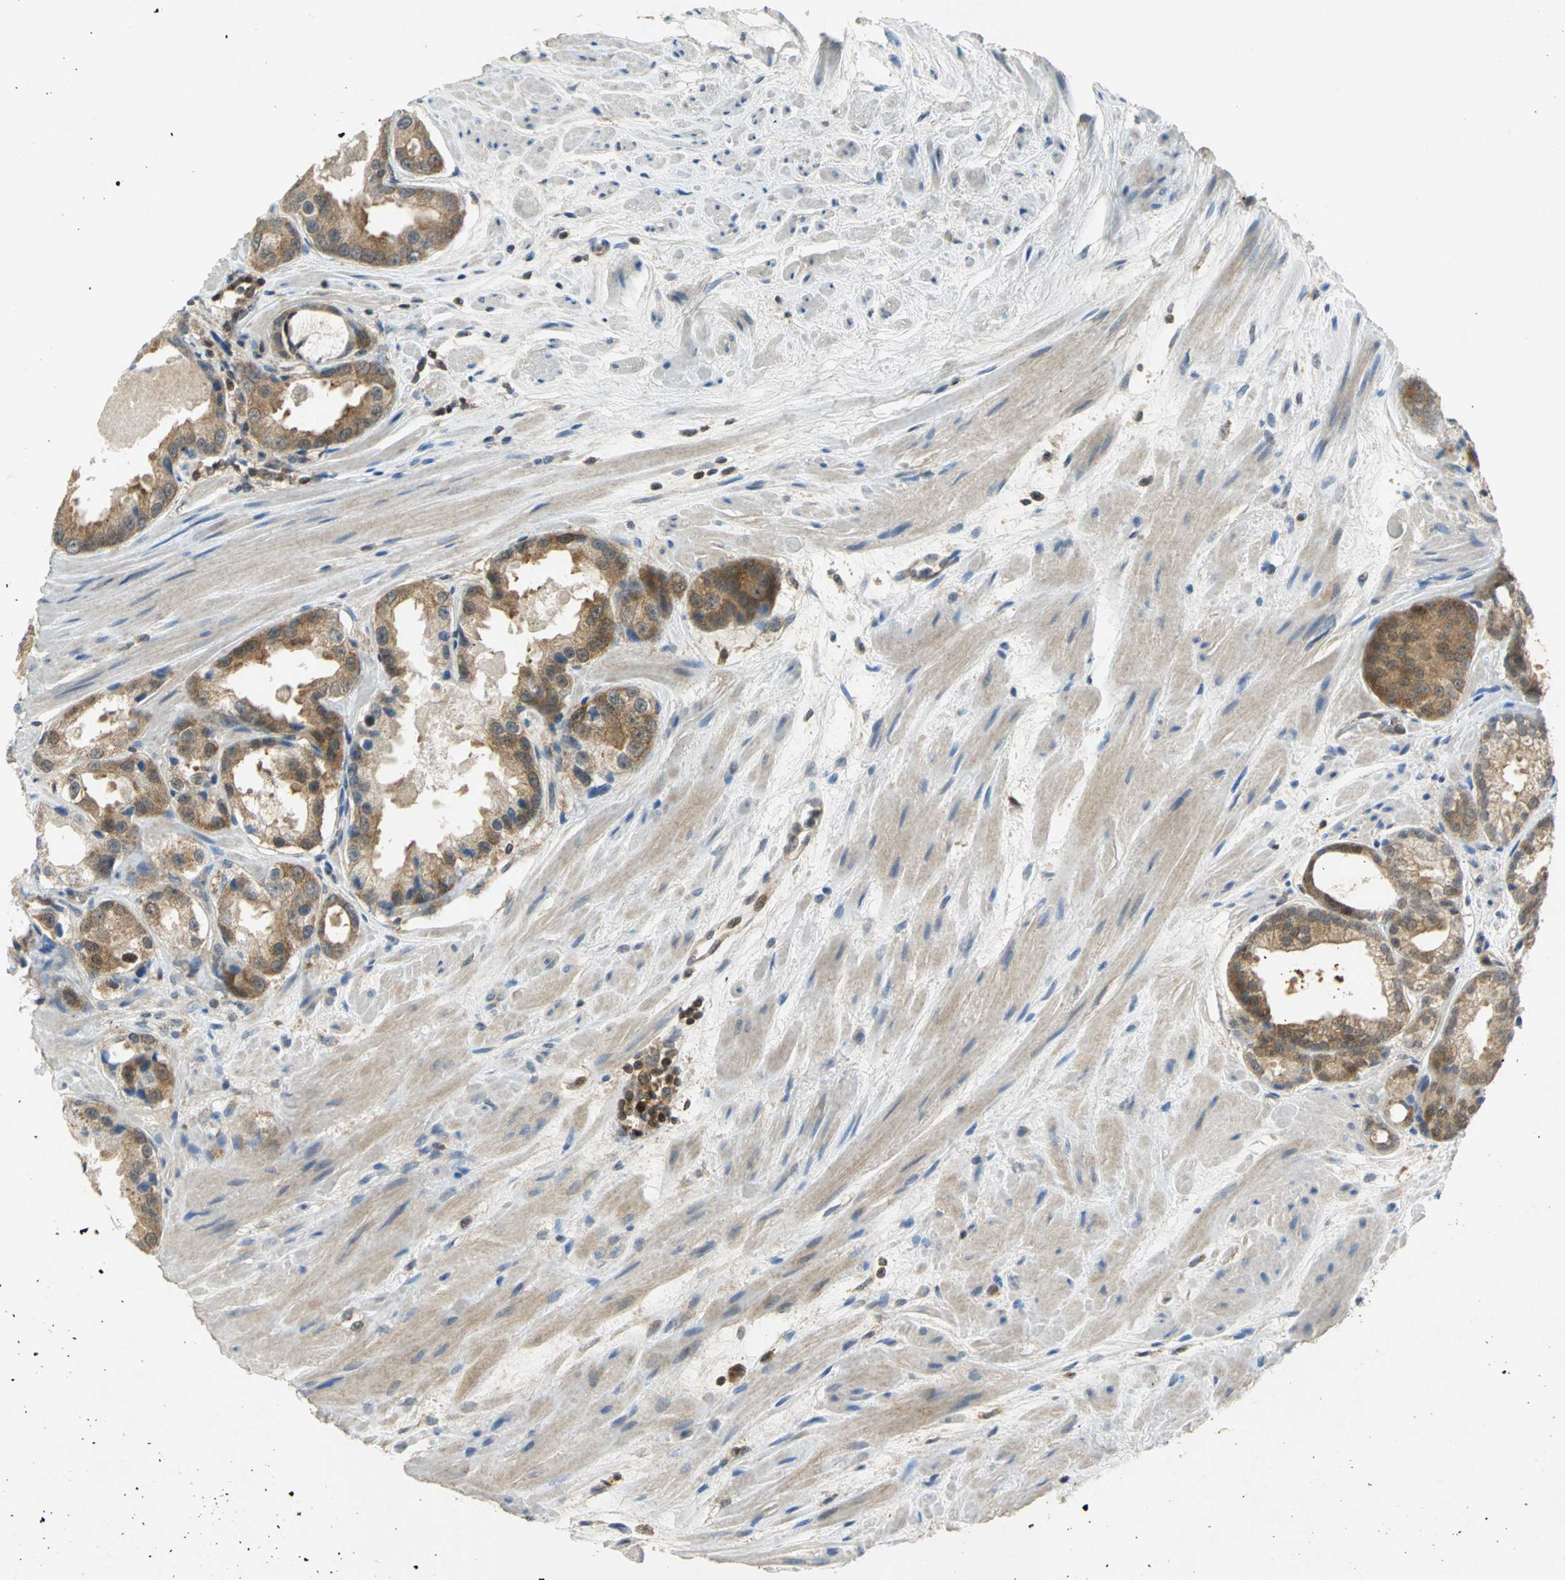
{"staining": {"intensity": "moderate", "quantity": ">75%", "location": "cytoplasmic/membranous"}, "tissue": "prostate cancer", "cell_type": "Tumor cells", "image_type": "cancer", "snomed": [{"axis": "morphology", "description": "Adenocarcinoma, Medium grade"}, {"axis": "topography", "description": "Prostate"}], "caption": "Human prostate adenocarcinoma (medium-grade) stained with a brown dye demonstrates moderate cytoplasmic/membranous positive staining in approximately >75% of tumor cells.", "gene": "PPIA", "patient": {"sex": "male", "age": 60}}